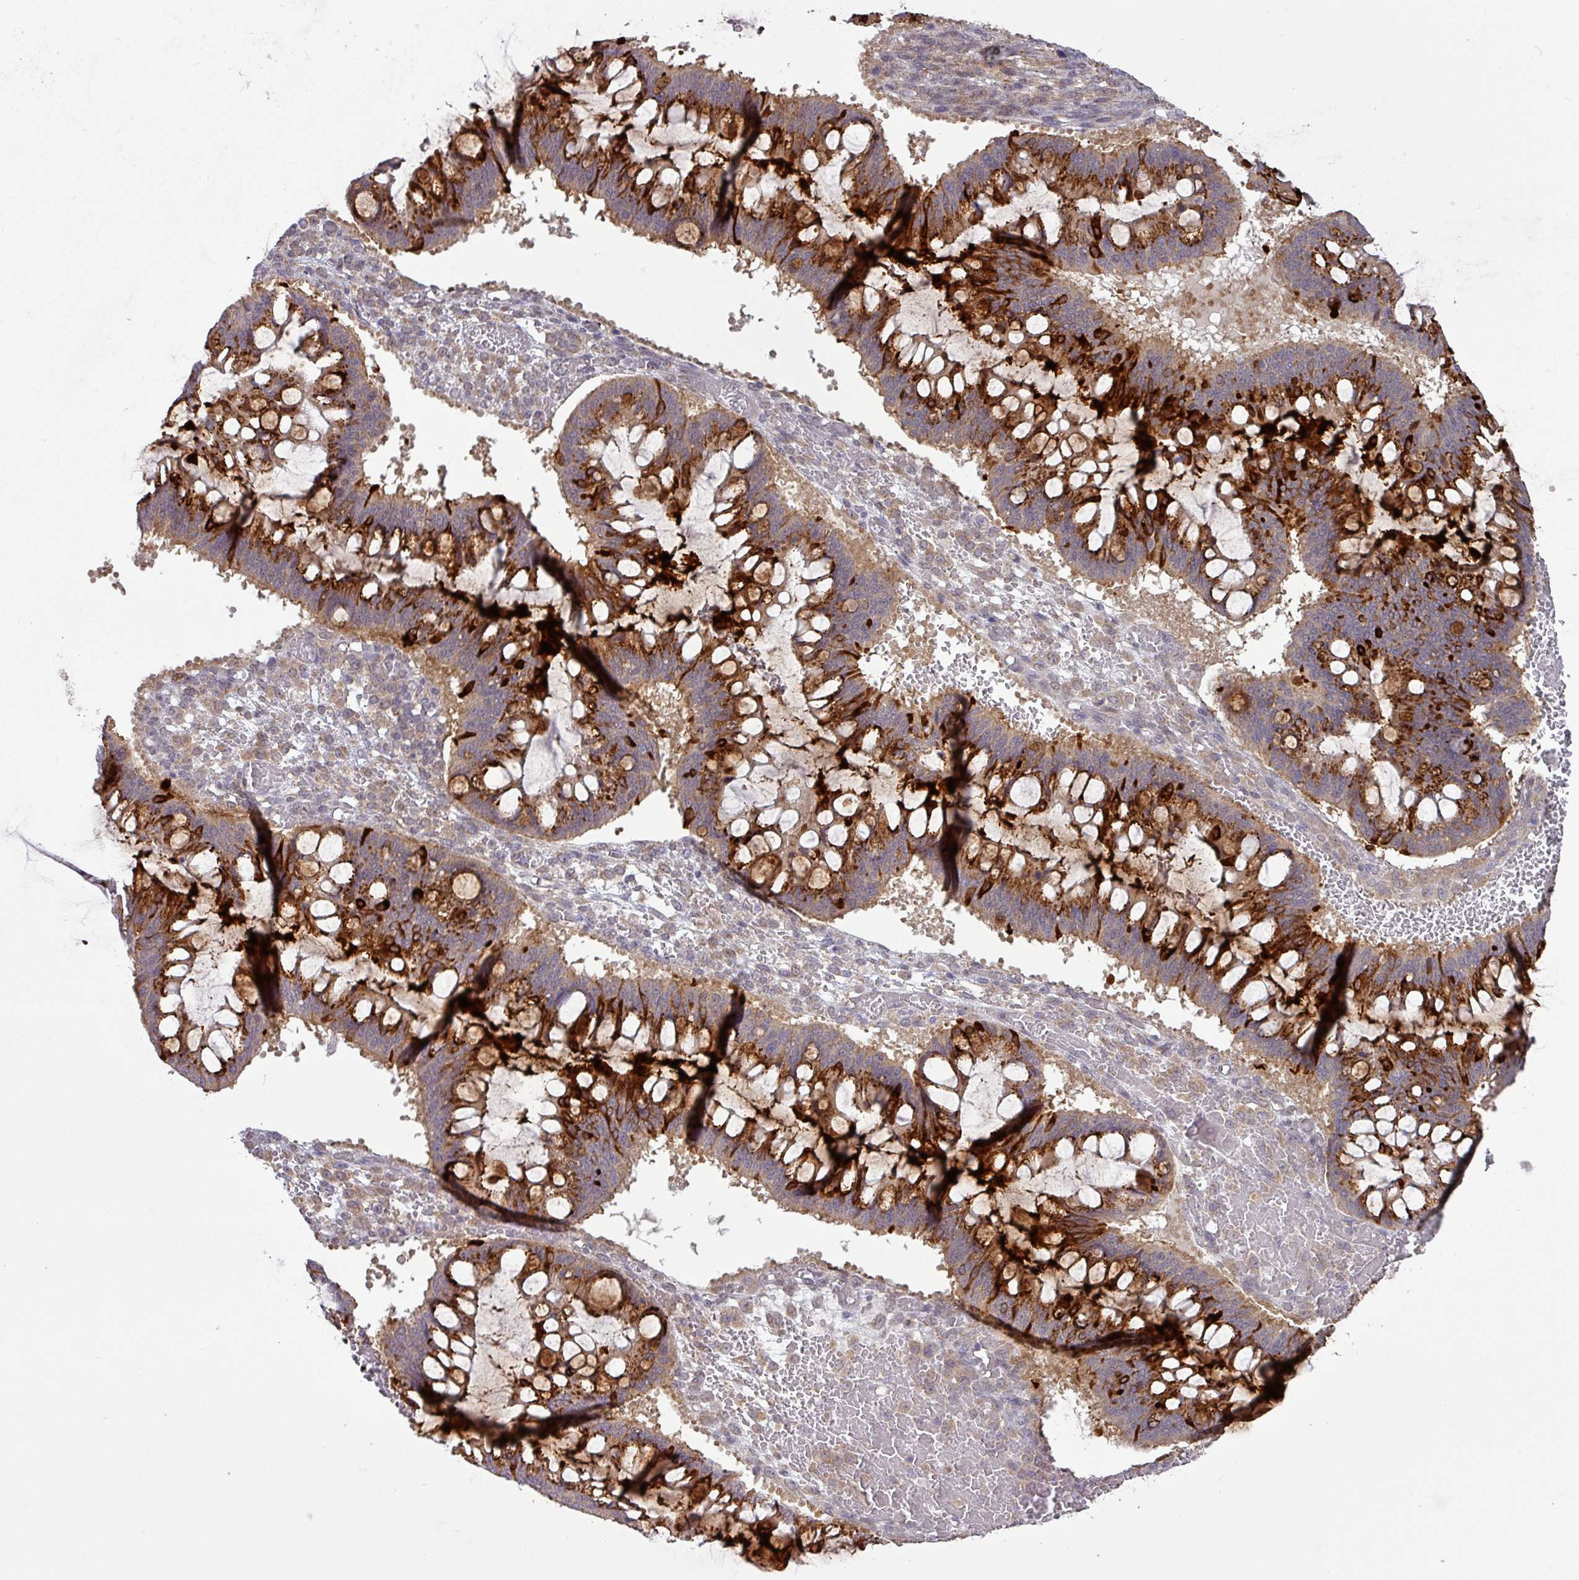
{"staining": {"intensity": "strong", "quantity": "25%-75%", "location": "cytoplasmic/membranous"}, "tissue": "ovarian cancer", "cell_type": "Tumor cells", "image_type": "cancer", "snomed": [{"axis": "morphology", "description": "Cystadenocarcinoma, mucinous, NOS"}, {"axis": "topography", "description": "Ovary"}], "caption": "A brown stain labels strong cytoplasmic/membranous expression of a protein in human ovarian cancer (mucinous cystadenocarcinoma) tumor cells.", "gene": "GALNT12", "patient": {"sex": "female", "age": 73}}